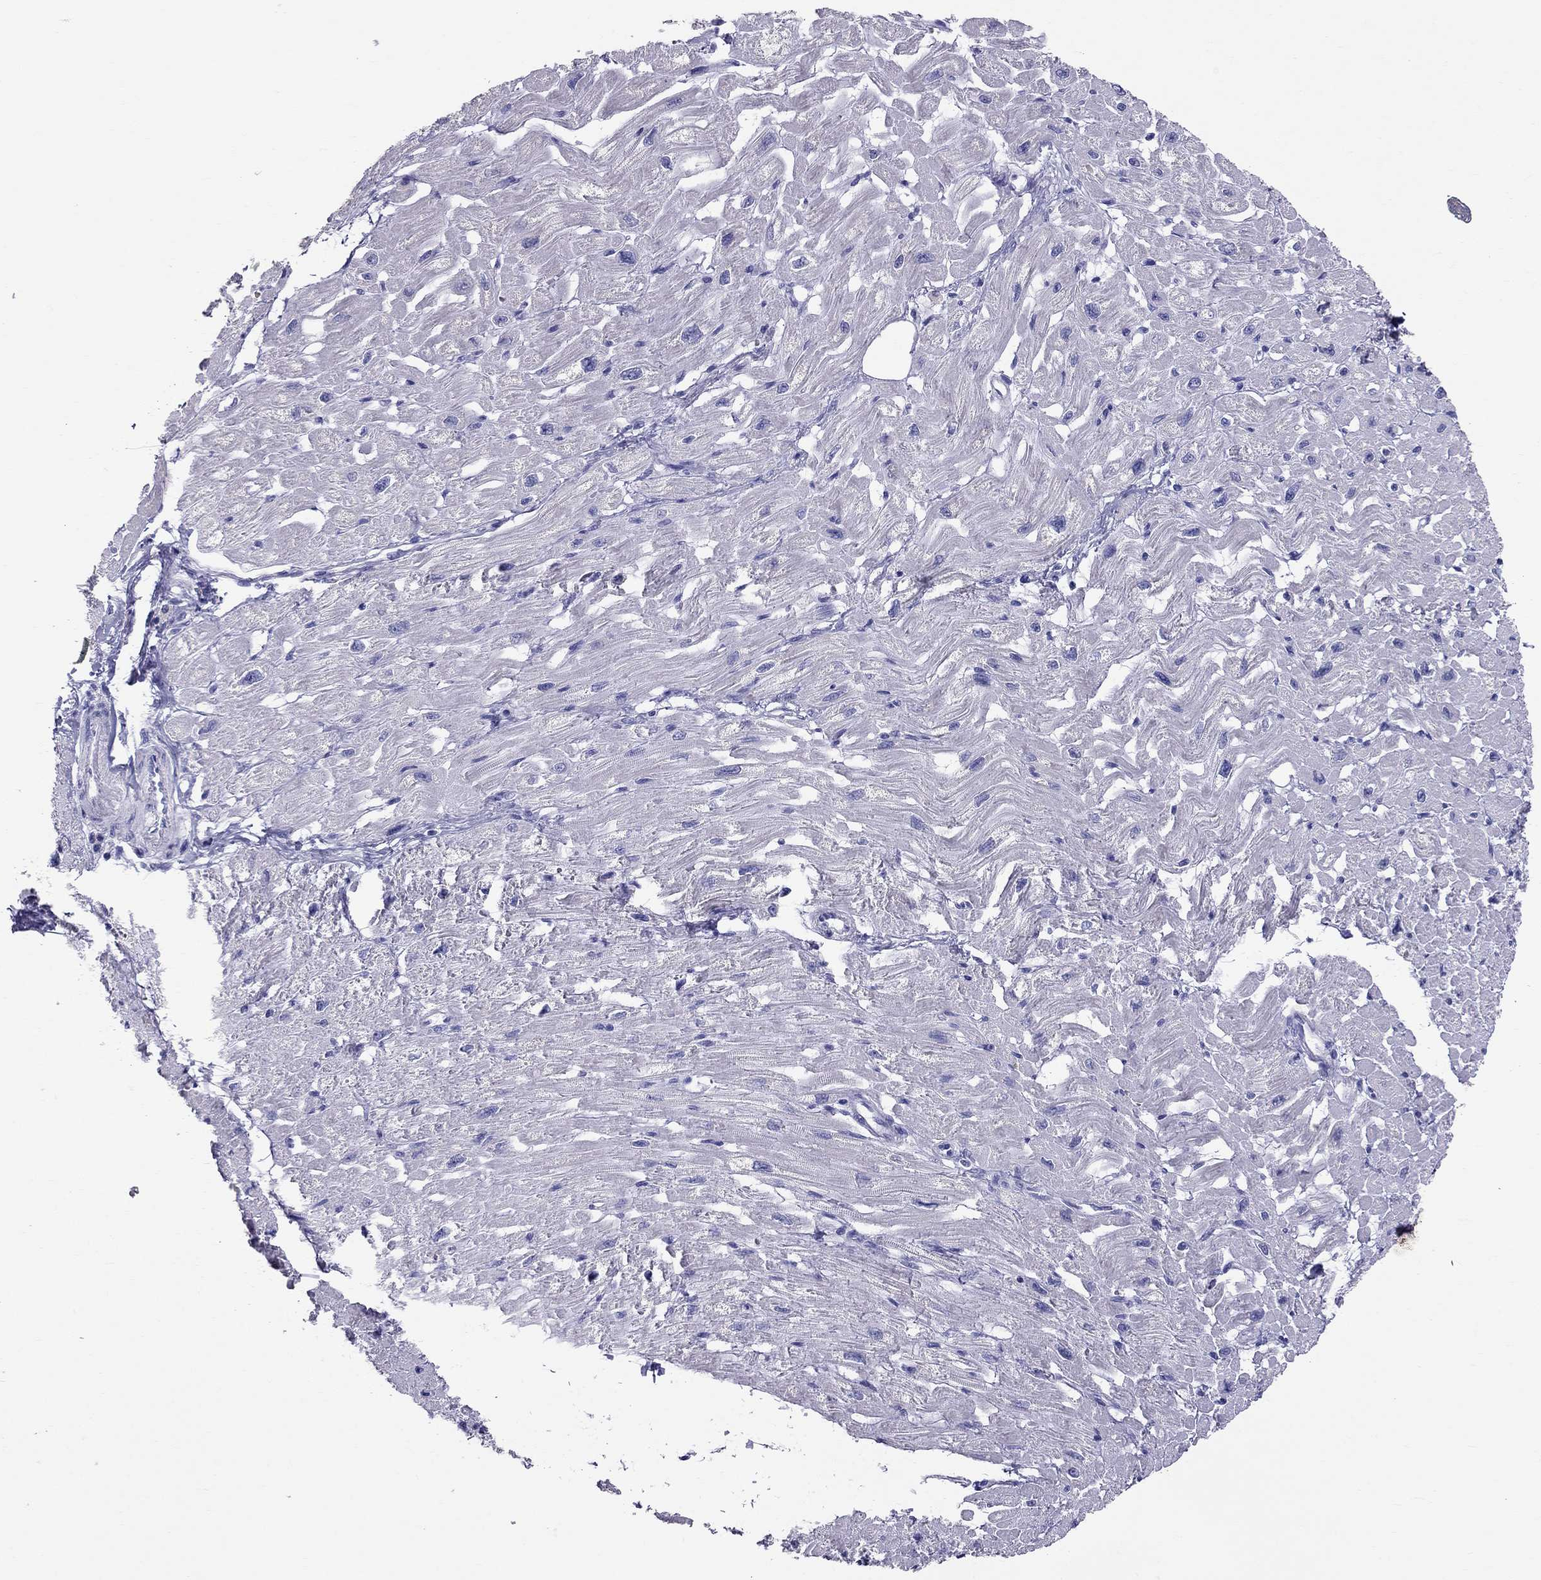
{"staining": {"intensity": "negative", "quantity": "none", "location": "none"}, "tissue": "heart muscle", "cell_type": "Cardiomyocytes", "image_type": "normal", "snomed": [{"axis": "morphology", "description": "Normal tissue, NOS"}, {"axis": "topography", "description": "Heart"}], "caption": "Immunohistochemical staining of benign heart muscle demonstrates no significant positivity in cardiomyocytes.", "gene": "DNAAF6", "patient": {"sex": "male", "age": 66}}